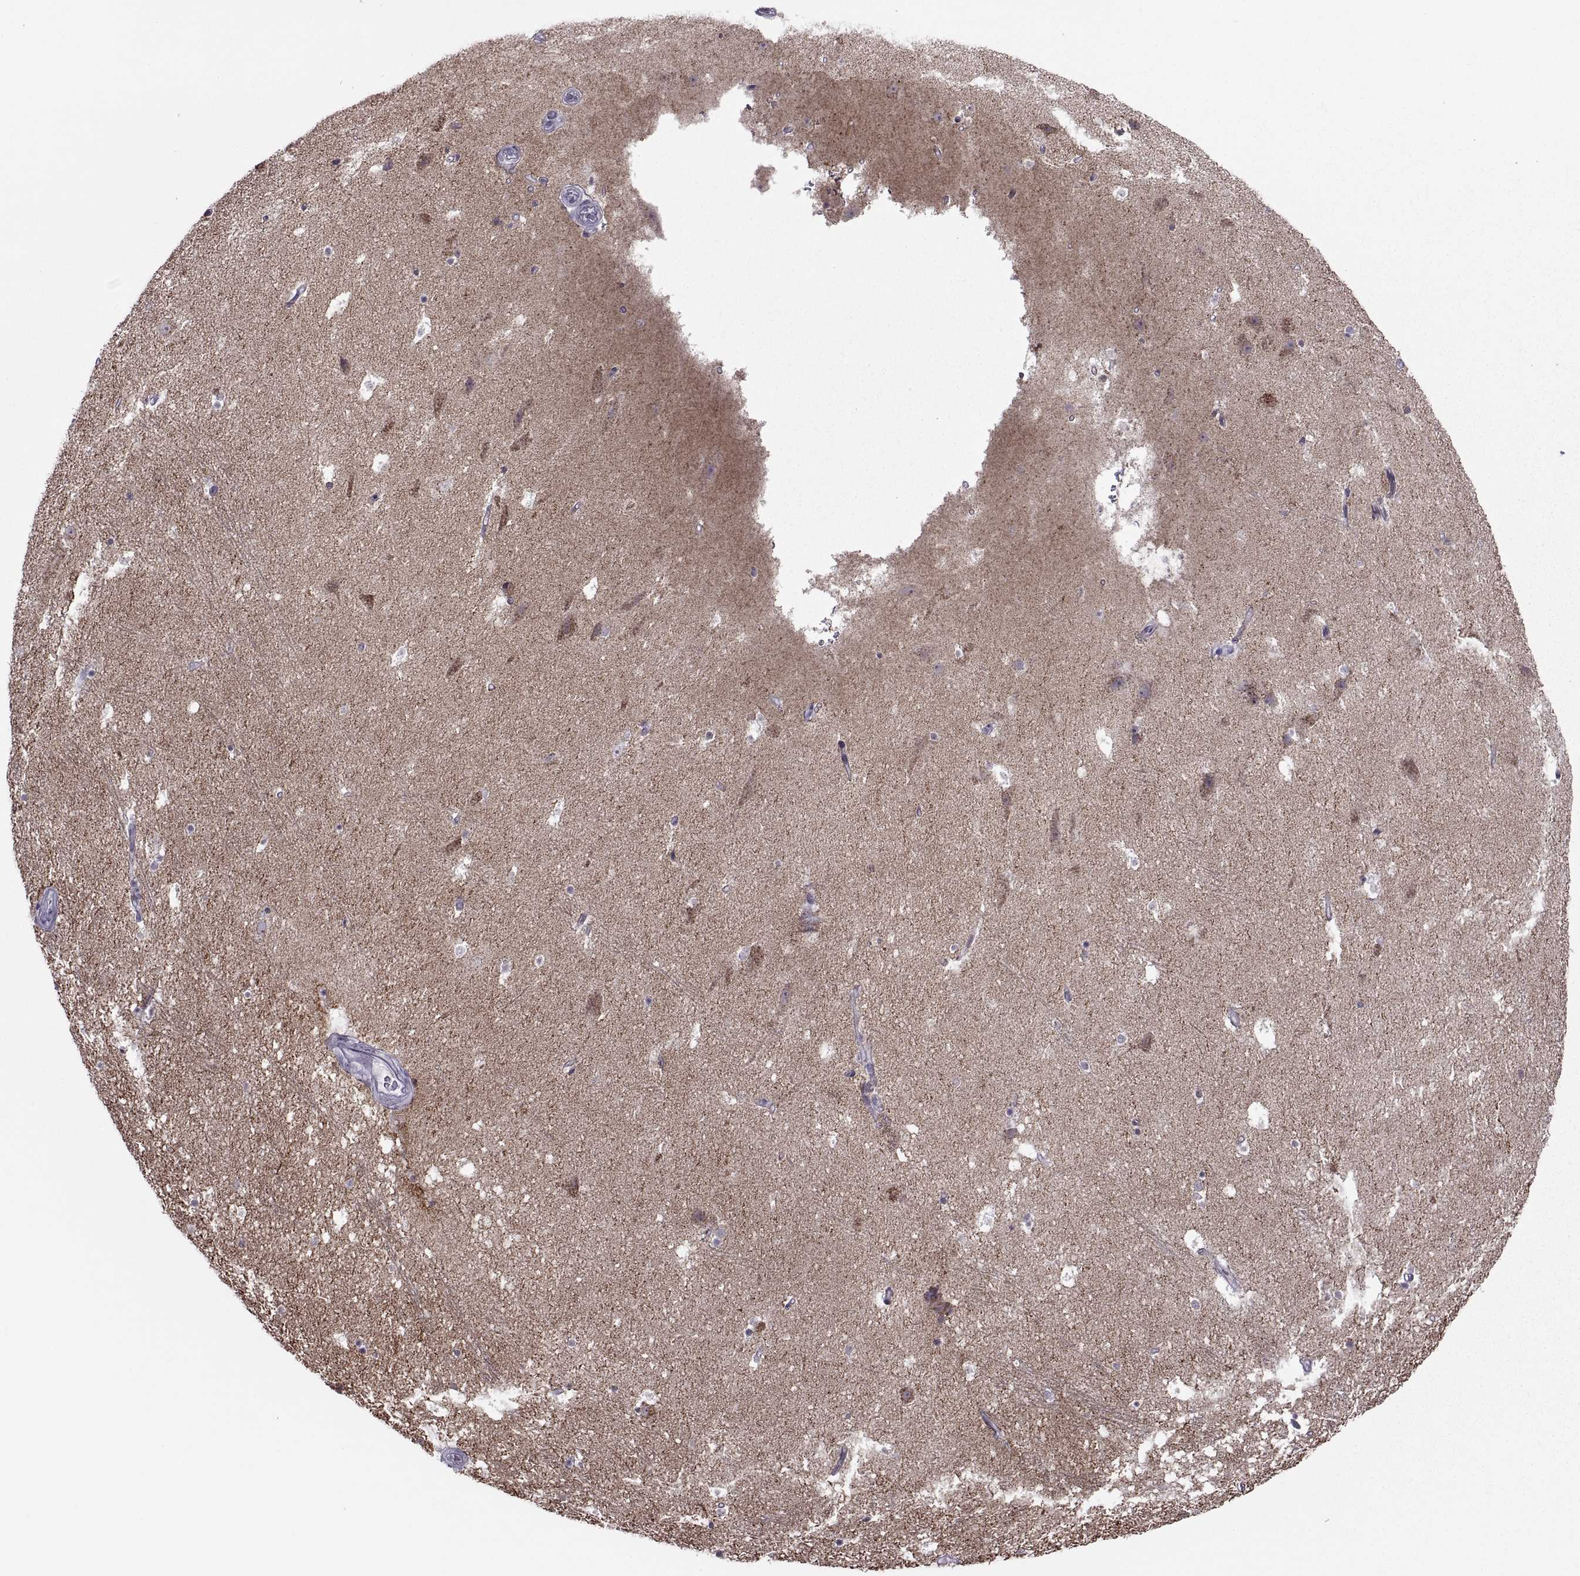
{"staining": {"intensity": "strong", "quantity": "<25%", "location": "cytoplasmic/membranous"}, "tissue": "hippocampus", "cell_type": "Glial cells", "image_type": "normal", "snomed": [{"axis": "morphology", "description": "Normal tissue, NOS"}, {"axis": "topography", "description": "Hippocampus"}], "caption": "A brown stain shows strong cytoplasmic/membranous staining of a protein in glial cells of unremarkable human hippocampus.", "gene": "ASIC2", "patient": {"sex": "male", "age": 51}}